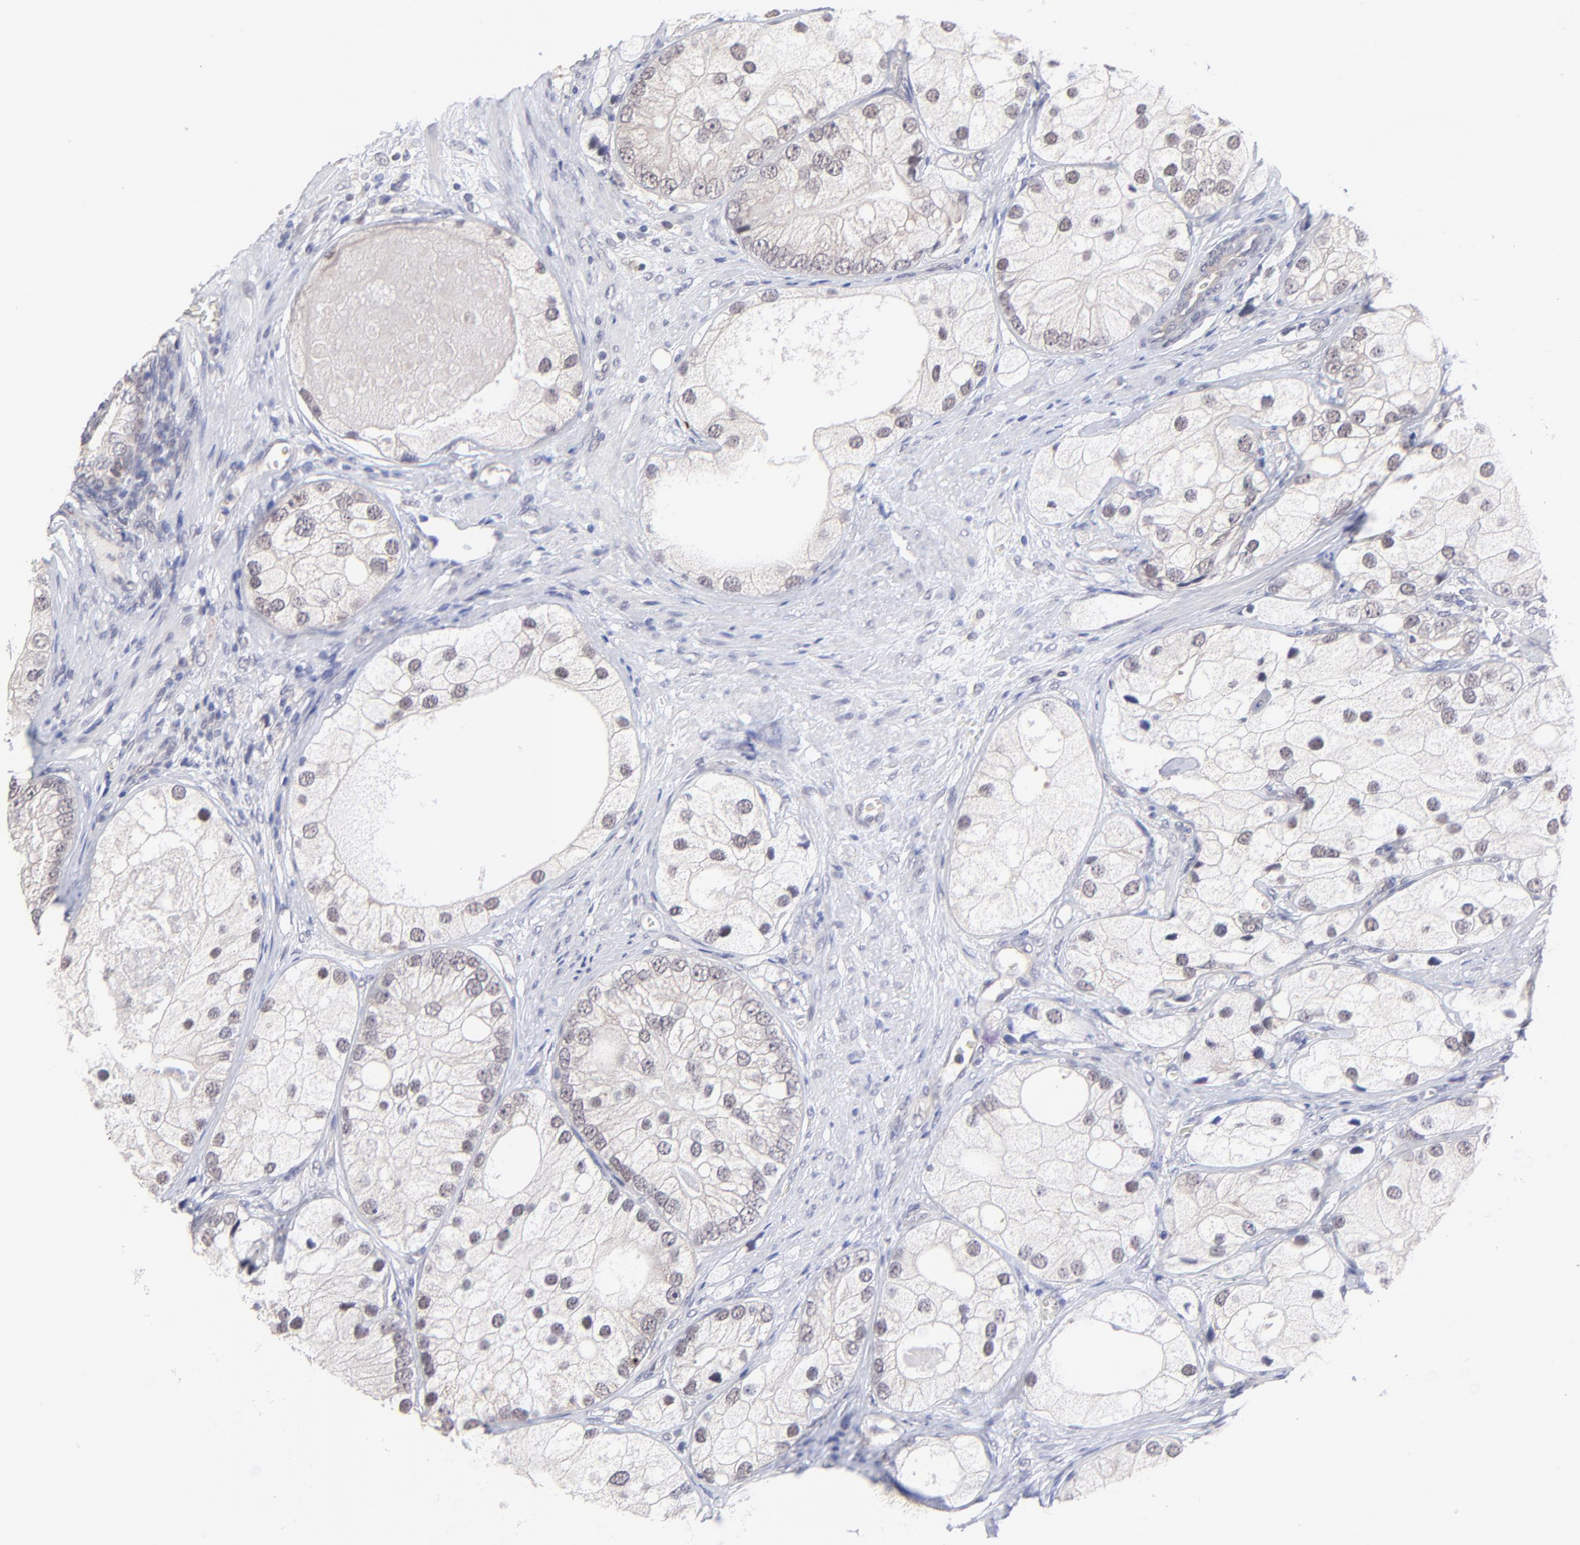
{"staining": {"intensity": "negative", "quantity": "none", "location": "none"}, "tissue": "prostate cancer", "cell_type": "Tumor cells", "image_type": "cancer", "snomed": [{"axis": "morphology", "description": "Adenocarcinoma, Low grade"}, {"axis": "topography", "description": "Prostate"}], "caption": "Immunohistochemical staining of human low-grade adenocarcinoma (prostate) exhibits no significant positivity in tumor cells. (DAB immunohistochemistry (IHC) with hematoxylin counter stain).", "gene": "ZNF747", "patient": {"sex": "male", "age": 69}}